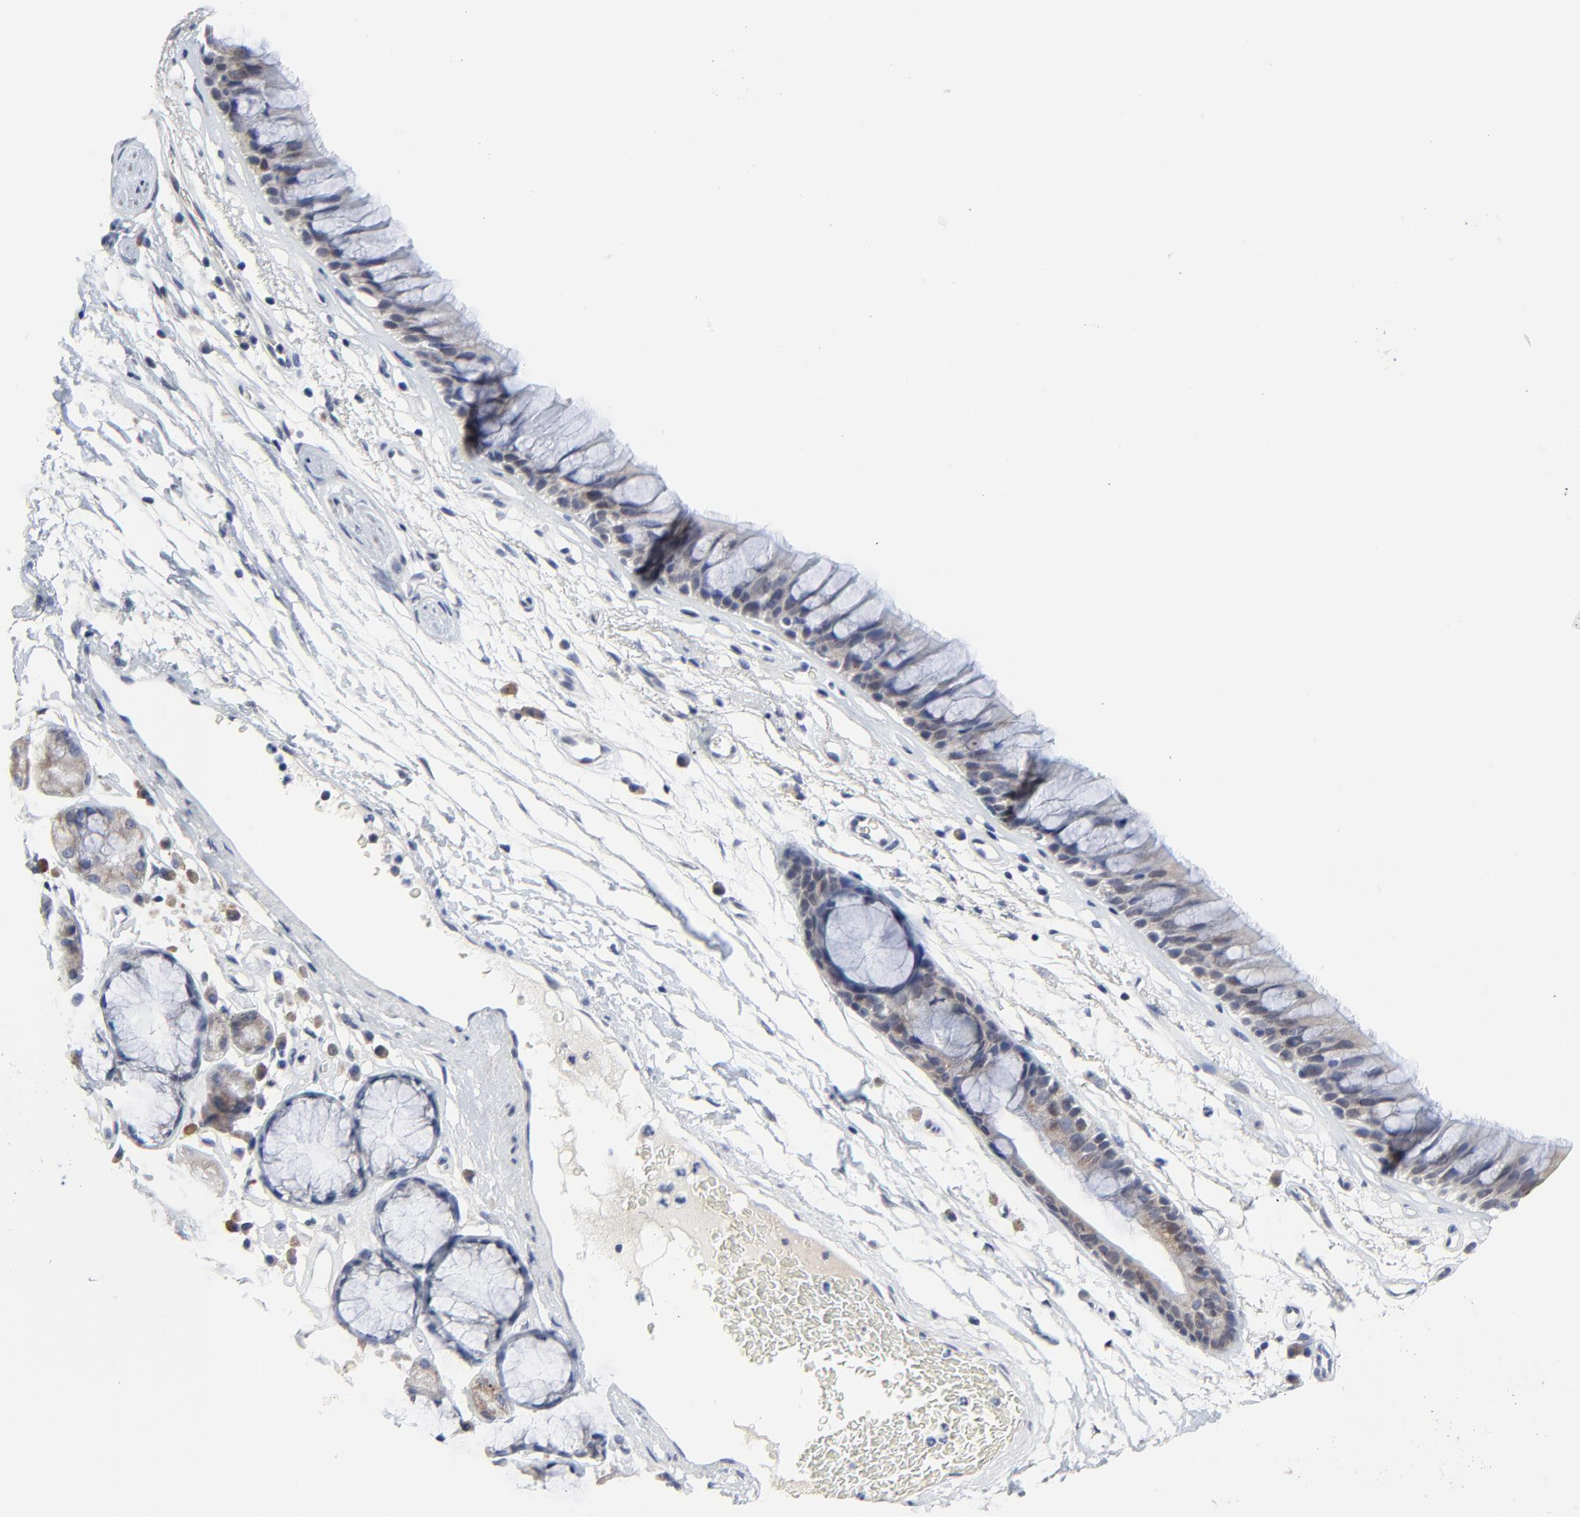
{"staining": {"intensity": "negative", "quantity": "none", "location": "none"}, "tissue": "bronchus", "cell_type": "Respiratory epithelial cells", "image_type": "normal", "snomed": [{"axis": "morphology", "description": "Normal tissue, NOS"}, {"axis": "morphology", "description": "Adenocarcinoma, NOS"}, {"axis": "topography", "description": "Bronchus"}, {"axis": "topography", "description": "Lung"}], "caption": "Respiratory epithelial cells show no significant protein staining in normal bronchus. The staining was performed using DAB (3,3'-diaminobenzidine) to visualize the protein expression in brown, while the nuclei were stained in blue with hematoxylin (Magnification: 20x).", "gene": "NLGN3", "patient": {"sex": "female", "age": 54}}